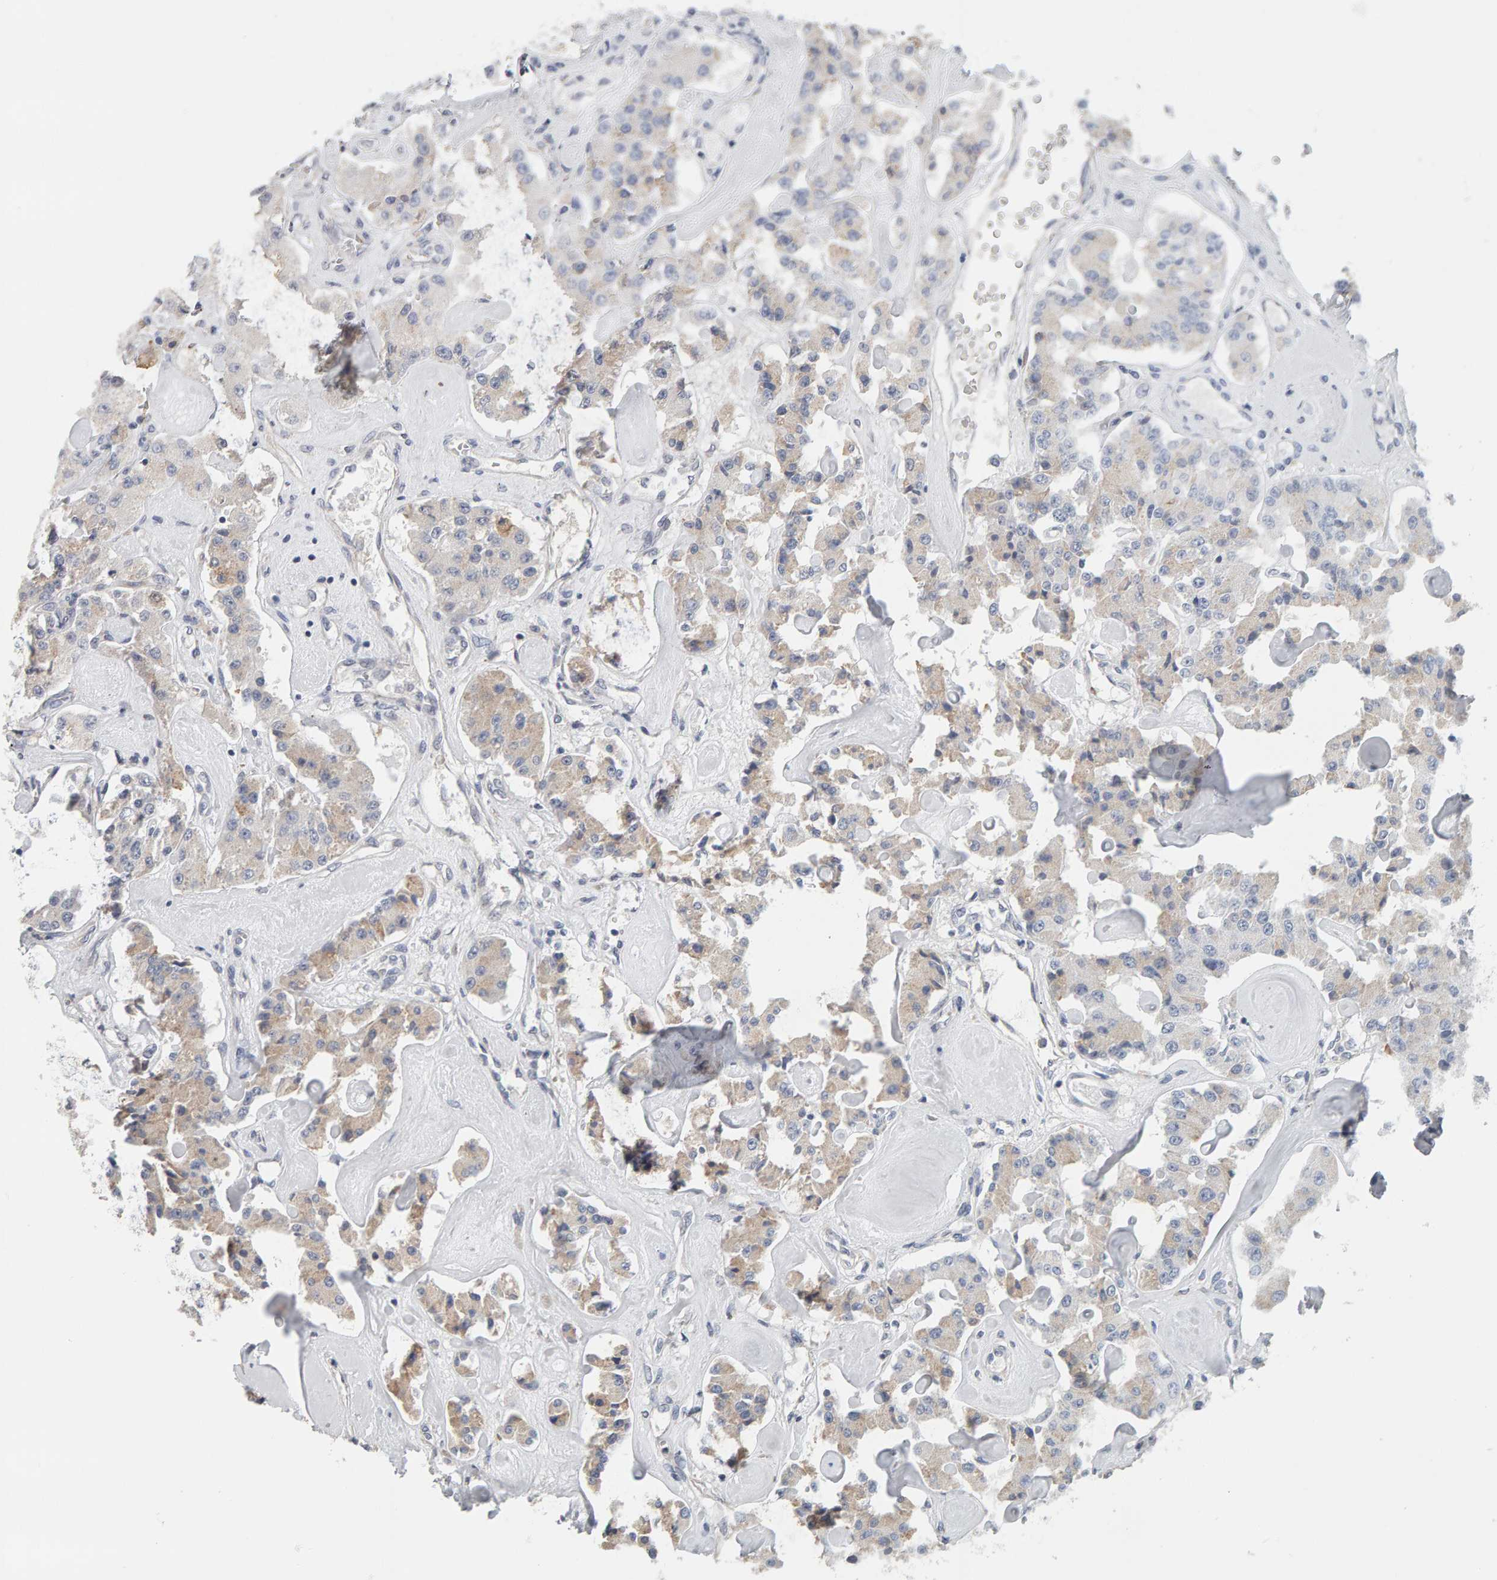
{"staining": {"intensity": "weak", "quantity": "<25%", "location": "cytoplasmic/membranous"}, "tissue": "carcinoid", "cell_type": "Tumor cells", "image_type": "cancer", "snomed": [{"axis": "morphology", "description": "Carcinoid, malignant, NOS"}, {"axis": "topography", "description": "Pancreas"}], "caption": "This is an immunohistochemistry photomicrograph of human carcinoid (malignant). There is no staining in tumor cells.", "gene": "ADHFE1", "patient": {"sex": "male", "age": 41}}